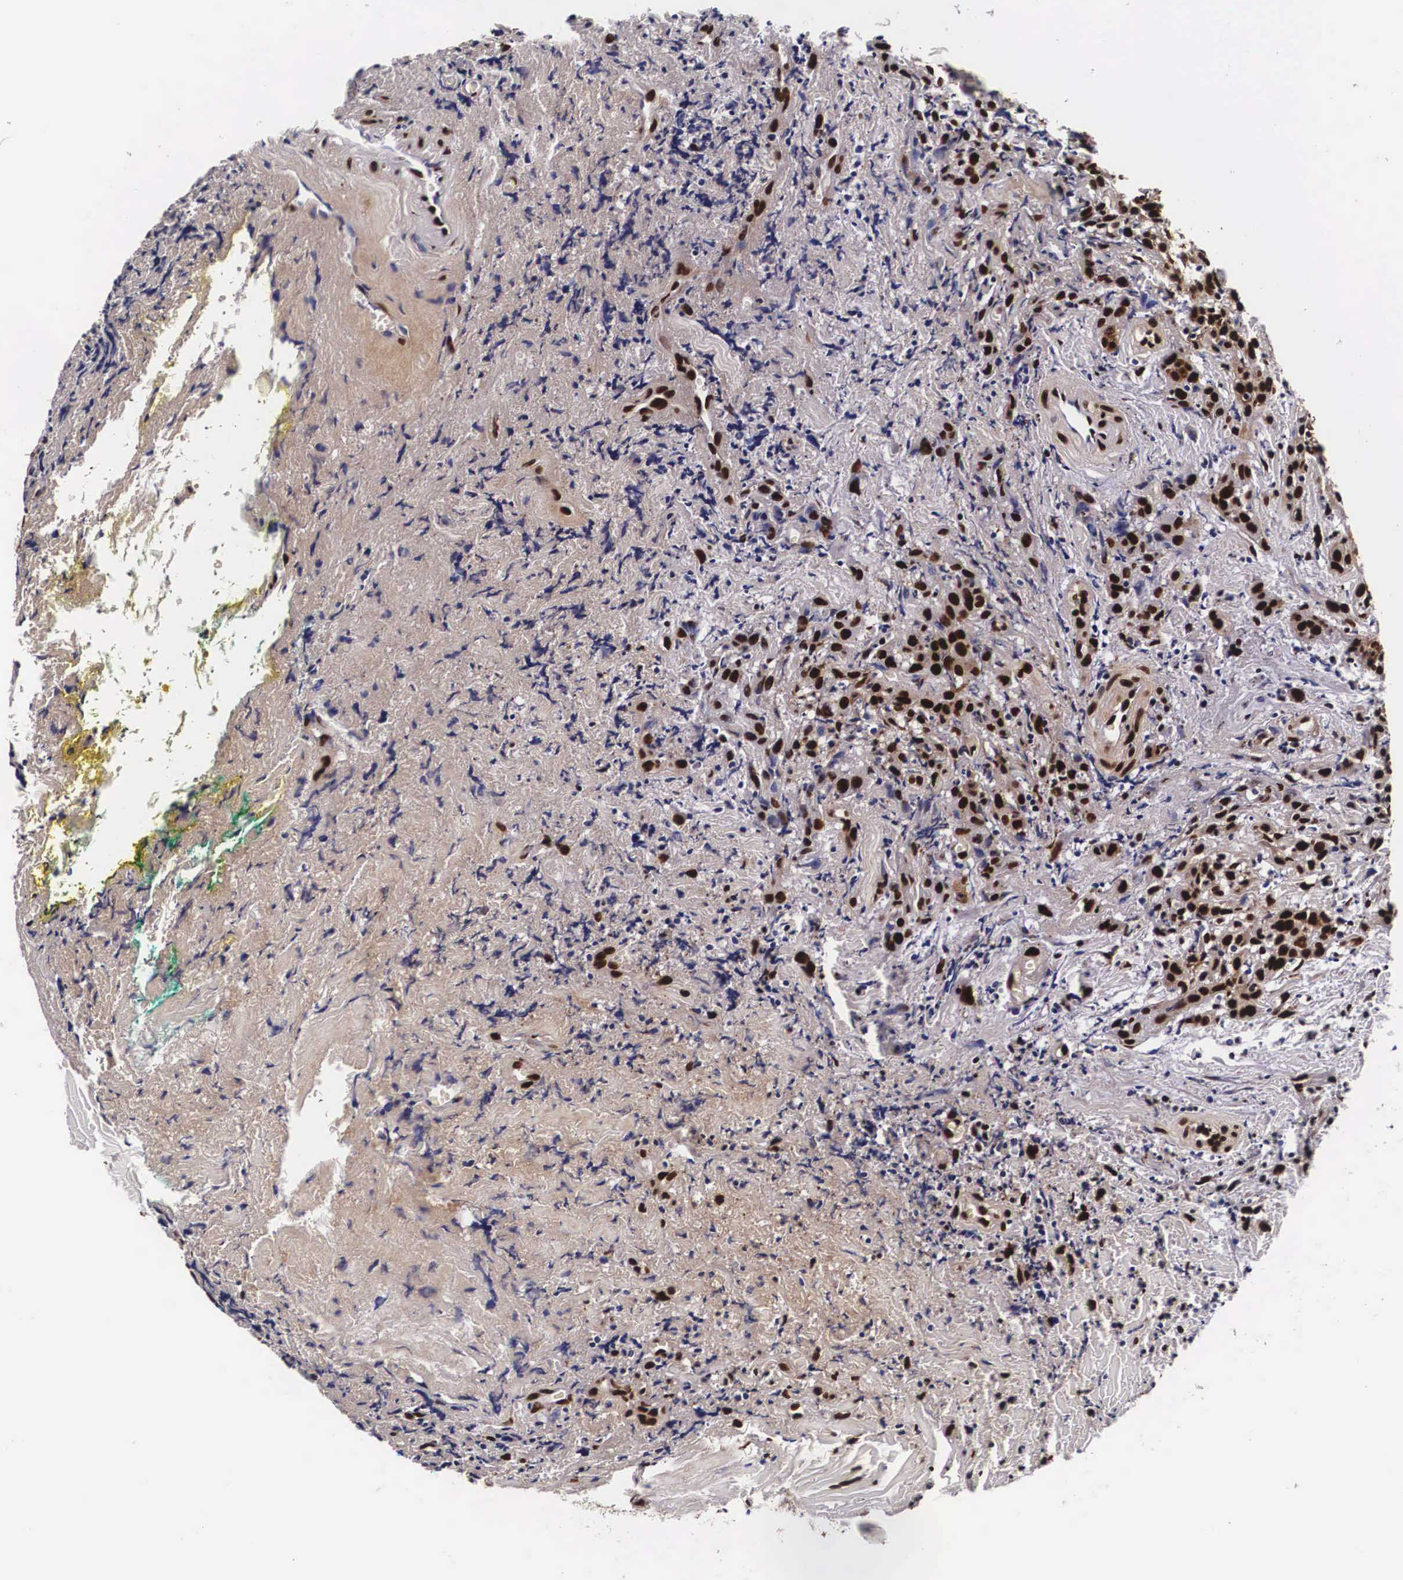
{"staining": {"intensity": "strong", "quantity": ">75%", "location": "nuclear"}, "tissue": "head and neck cancer", "cell_type": "Tumor cells", "image_type": "cancer", "snomed": [{"axis": "morphology", "description": "Squamous cell carcinoma, NOS"}, {"axis": "topography", "description": "Oral tissue"}, {"axis": "topography", "description": "Head-Neck"}], "caption": "A micrograph showing strong nuclear positivity in approximately >75% of tumor cells in head and neck cancer (squamous cell carcinoma), as visualized by brown immunohistochemical staining.", "gene": "PABPN1", "patient": {"sex": "female", "age": 82}}